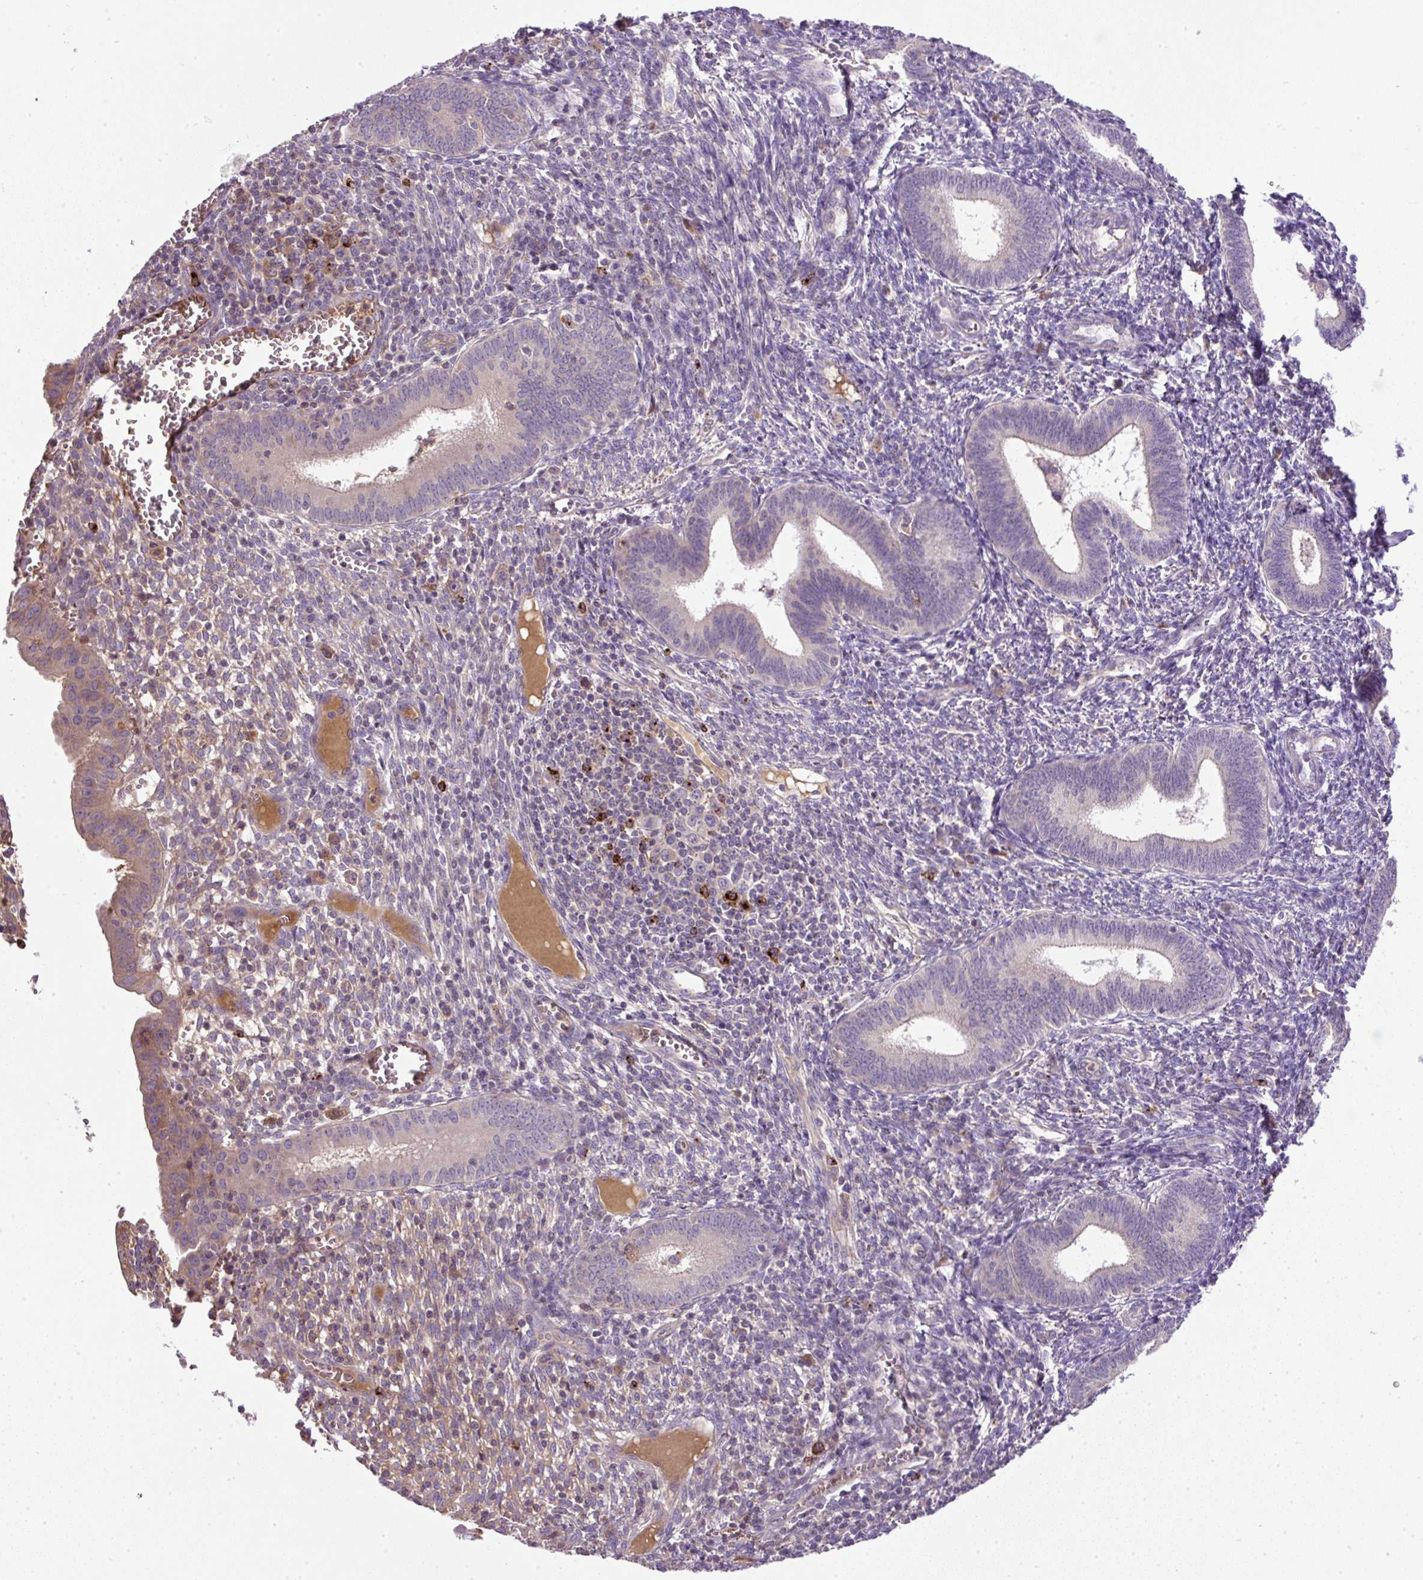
{"staining": {"intensity": "negative", "quantity": "none", "location": "none"}, "tissue": "endometrium", "cell_type": "Cells in endometrial stroma", "image_type": "normal", "snomed": [{"axis": "morphology", "description": "Normal tissue, NOS"}, {"axis": "topography", "description": "Endometrium"}], "caption": "This is an immunohistochemistry histopathology image of benign endometrium. There is no expression in cells in endometrial stroma.", "gene": "CXCL13", "patient": {"sex": "female", "age": 41}}